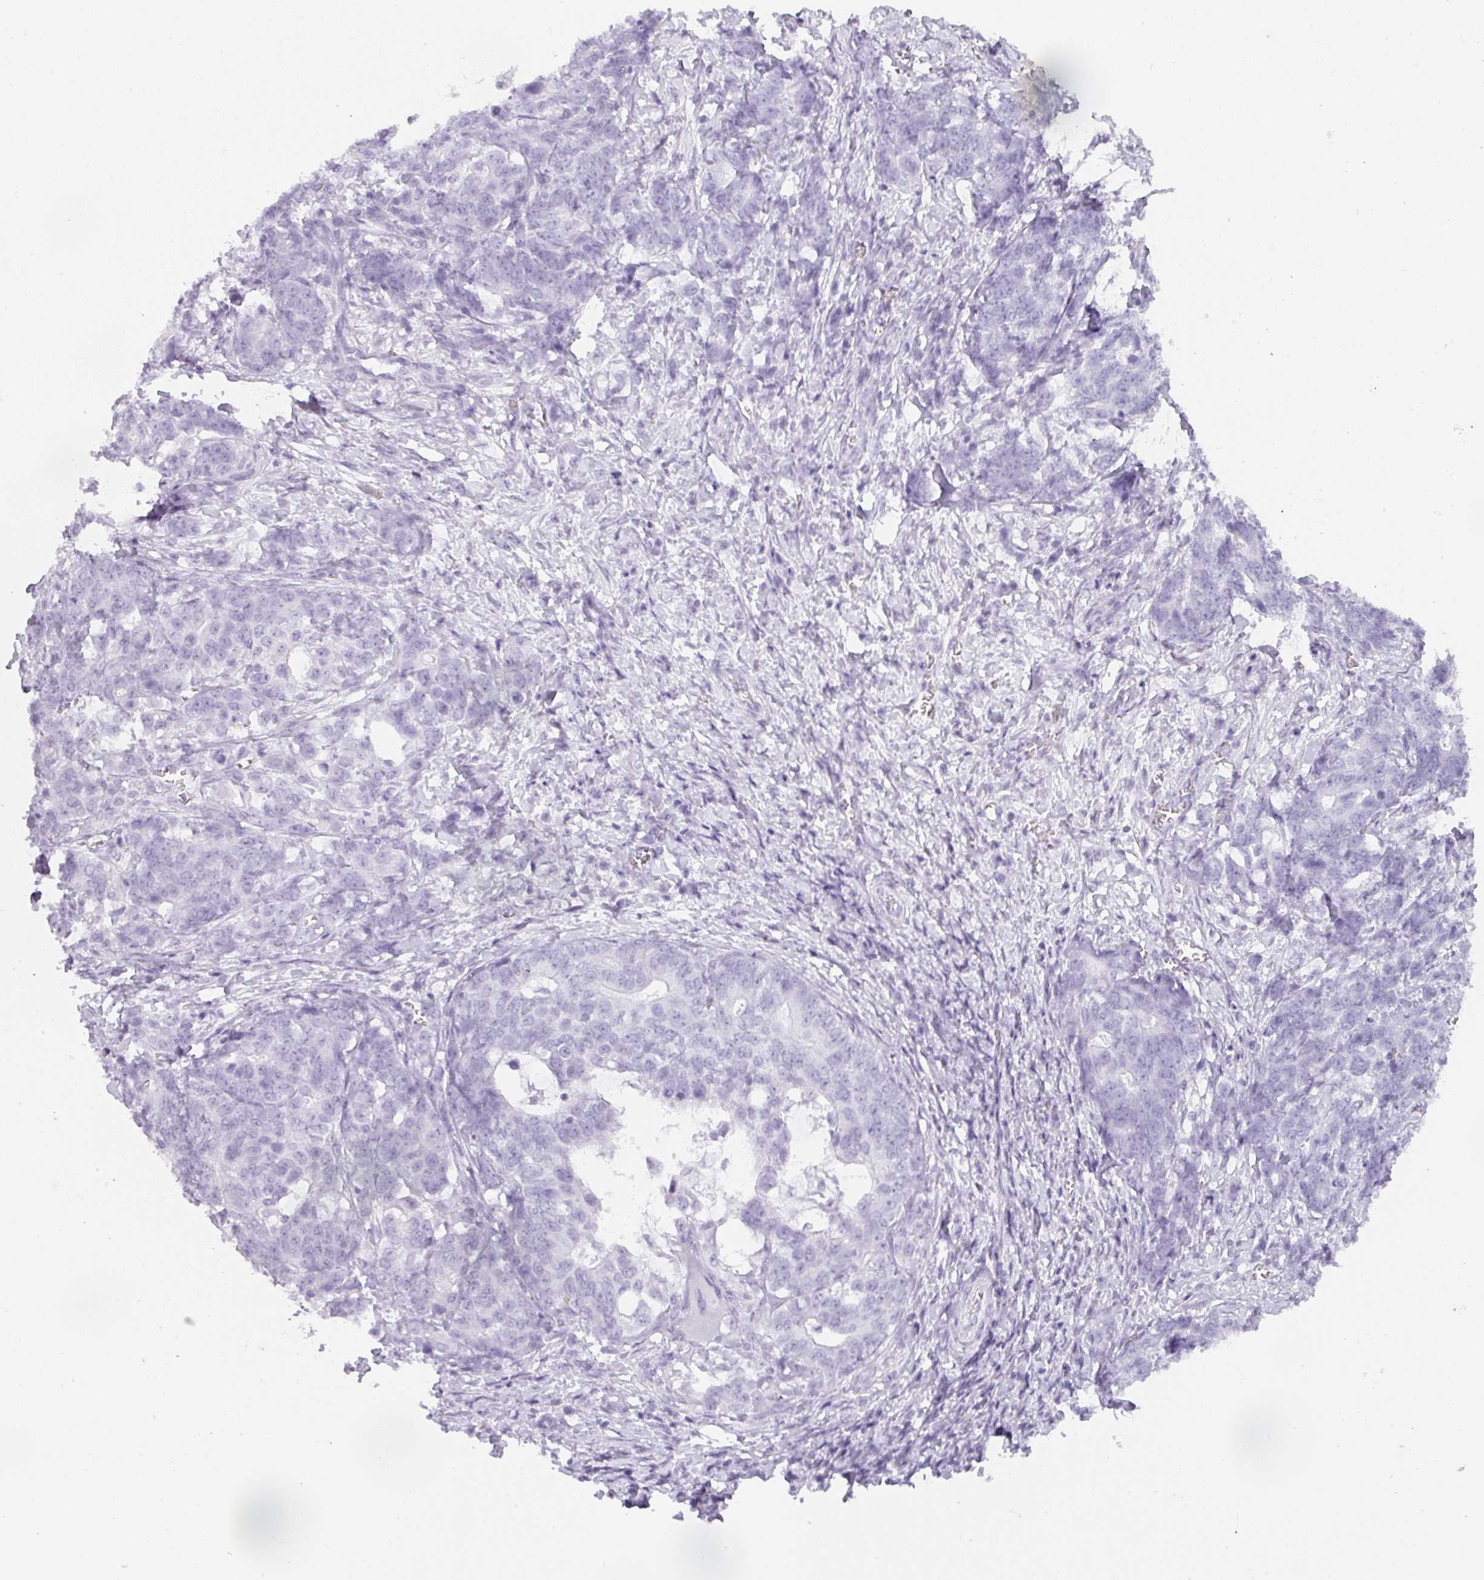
{"staining": {"intensity": "negative", "quantity": "none", "location": "none"}, "tissue": "stomach cancer", "cell_type": "Tumor cells", "image_type": "cancer", "snomed": [{"axis": "morphology", "description": "Normal tissue, NOS"}, {"axis": "morphology", "description": "Adenocarcinoma, NOS"}, {"axis": "topography", "description": "Stomach"}], "caption": "Photomicrograph shows no significant protein staining in tumor cells of stomach adenocarcinoma.", "gene": "TMEM42", "patient": {"sex": "female", "age": 64}}